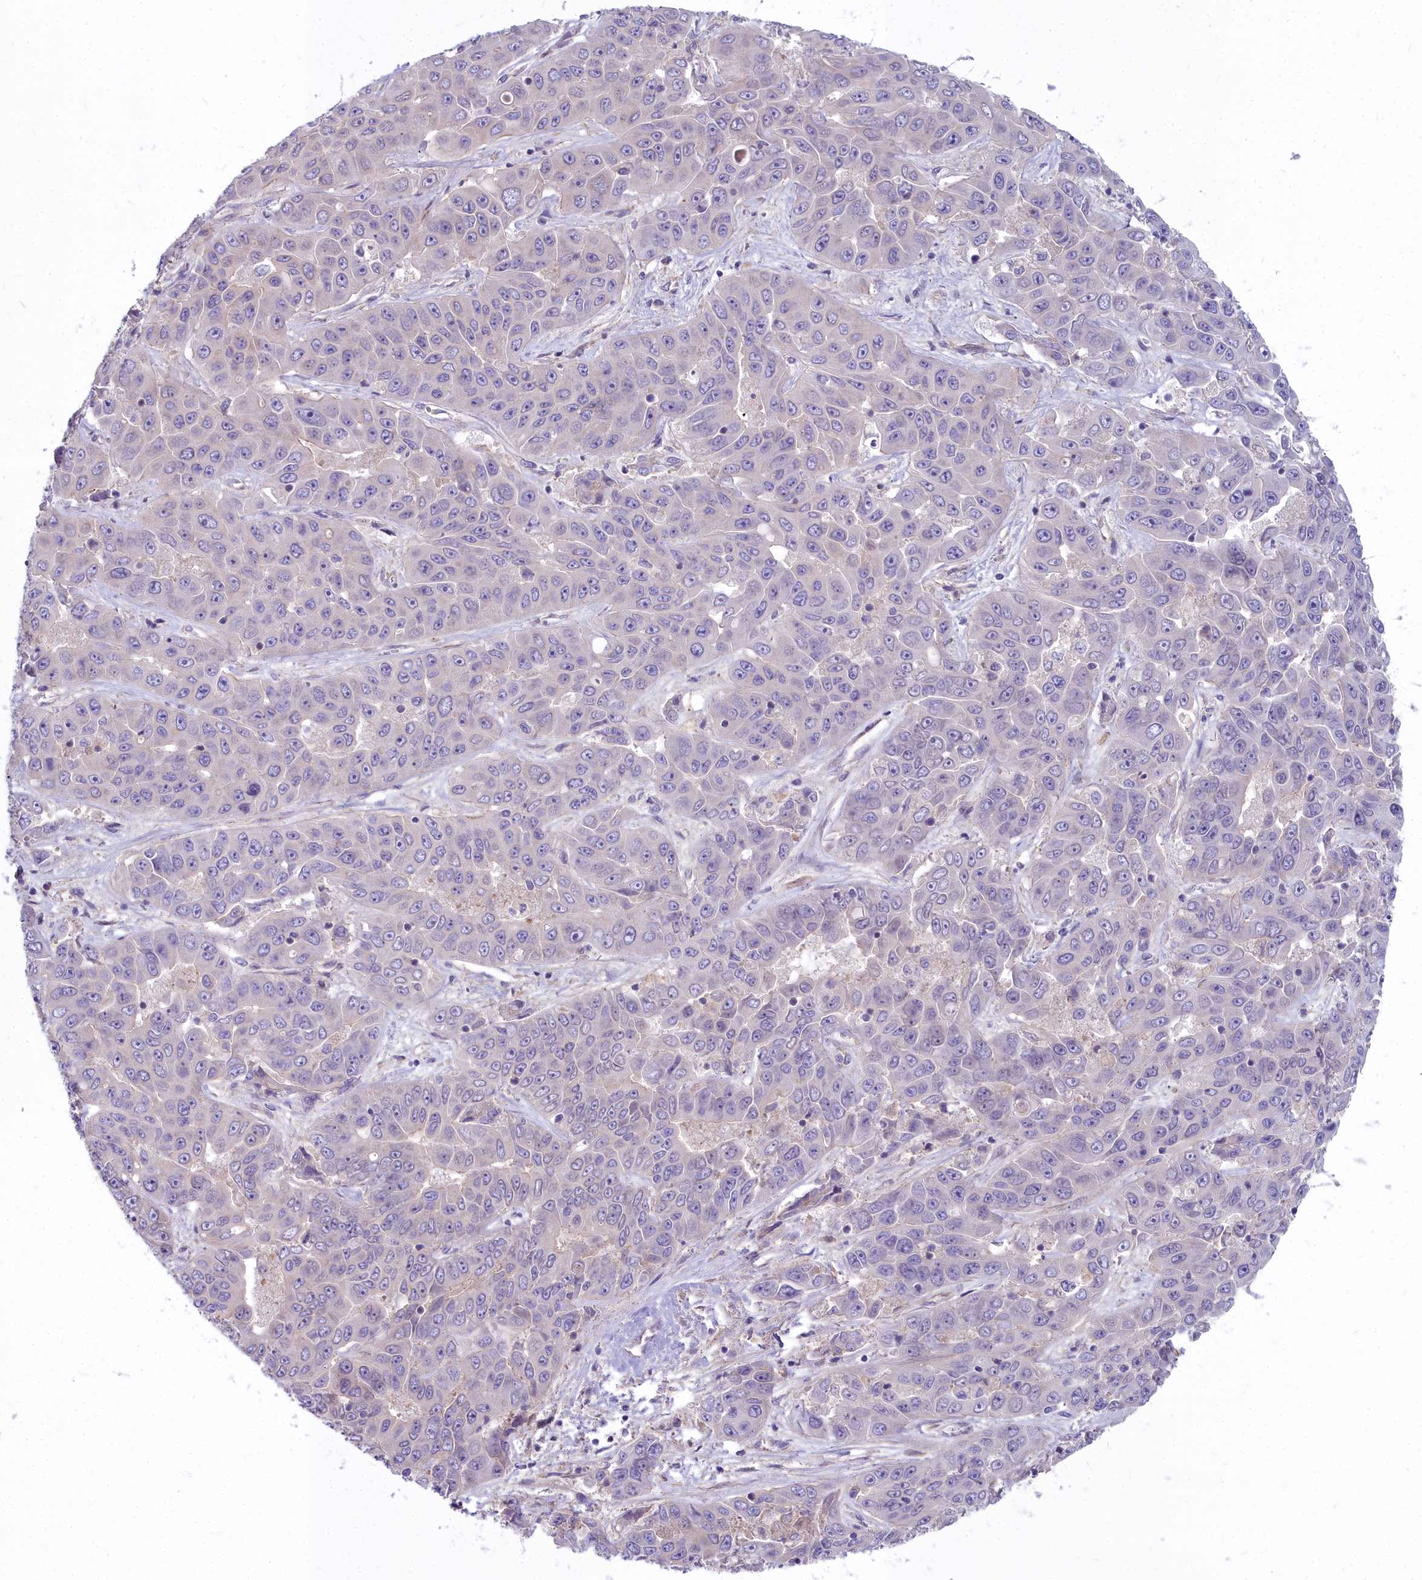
{"staining": {"intensity": "negative", "quantity": "none", "location": "none"}, "tissue": "liver cancer", "cell_type": "Tumor cells", "image_type": "cancer", "snomed": [{"axis": "morphology", "description": "Cholangiocarcinoma"}, {"axis": "topography", "description": "Liver"}], "caption": "Human liver cancer (cholangiocarcinoma) stained for a protein using immunohistochemistry demonstrates no expression in tumor cells.", "gene": "HLA-DOA", "patient": {"sex": "female", "age": 52}}